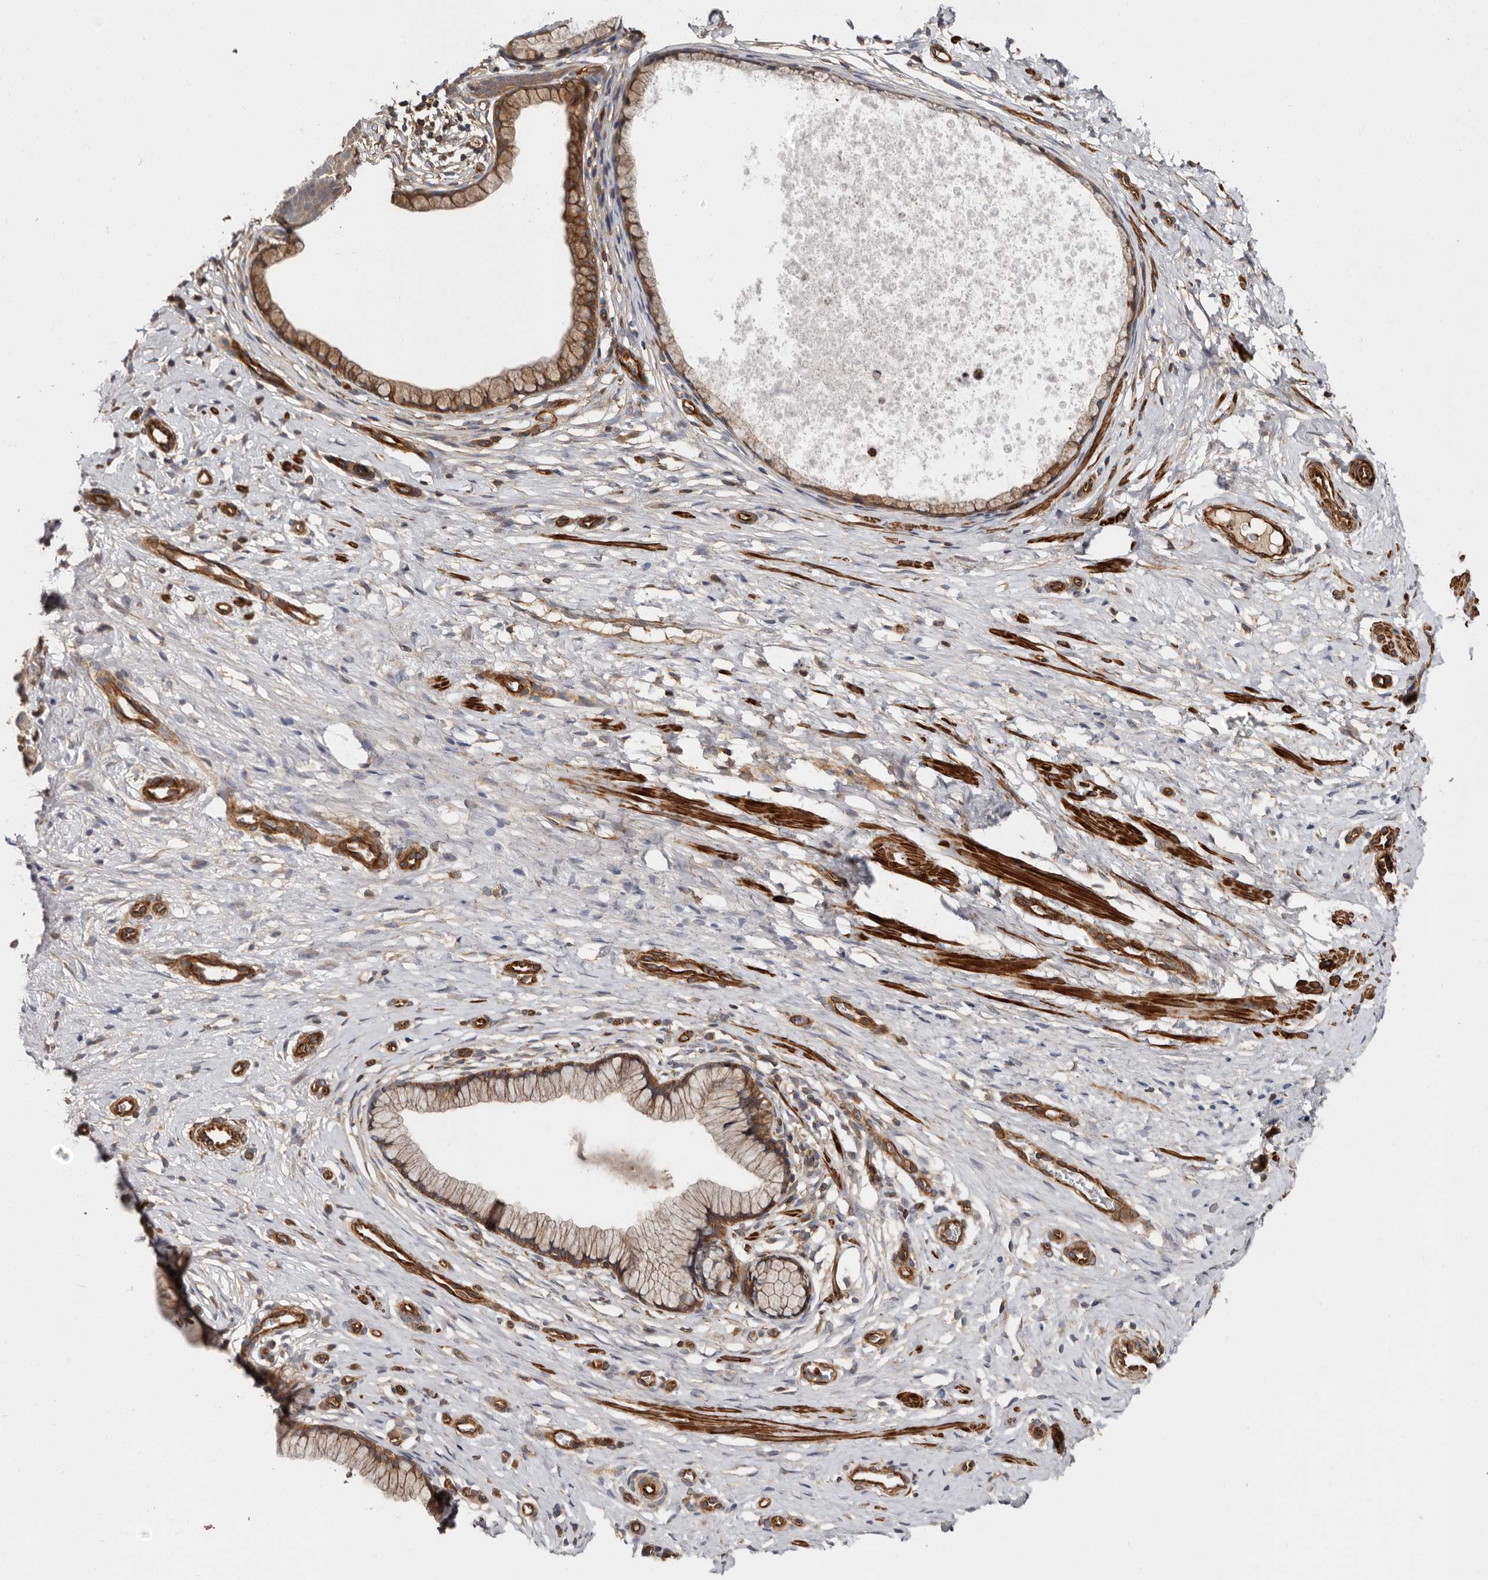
{"staining": {"intensity": "moderate", "quantity": ">75%", "location": "cytoplasmic/membranous"}, "tissue": "cervix", "cell_type": "Glandular cells", "image_type": "normal", "snomed": [{"axis": "morphology", "description": "Normal tissue, NOS"}, {"axis": "topography", "description": "Cervix"}], "caption": "A high-resolution micrograph shows immunohistochemistry (IHC) staining of normal cervix, which displays moderate cytoplasmic/membranous expression in about >75% of glandular cells.", "gene": "TMC7", "patient": {"sex": "female", "age": 36}}